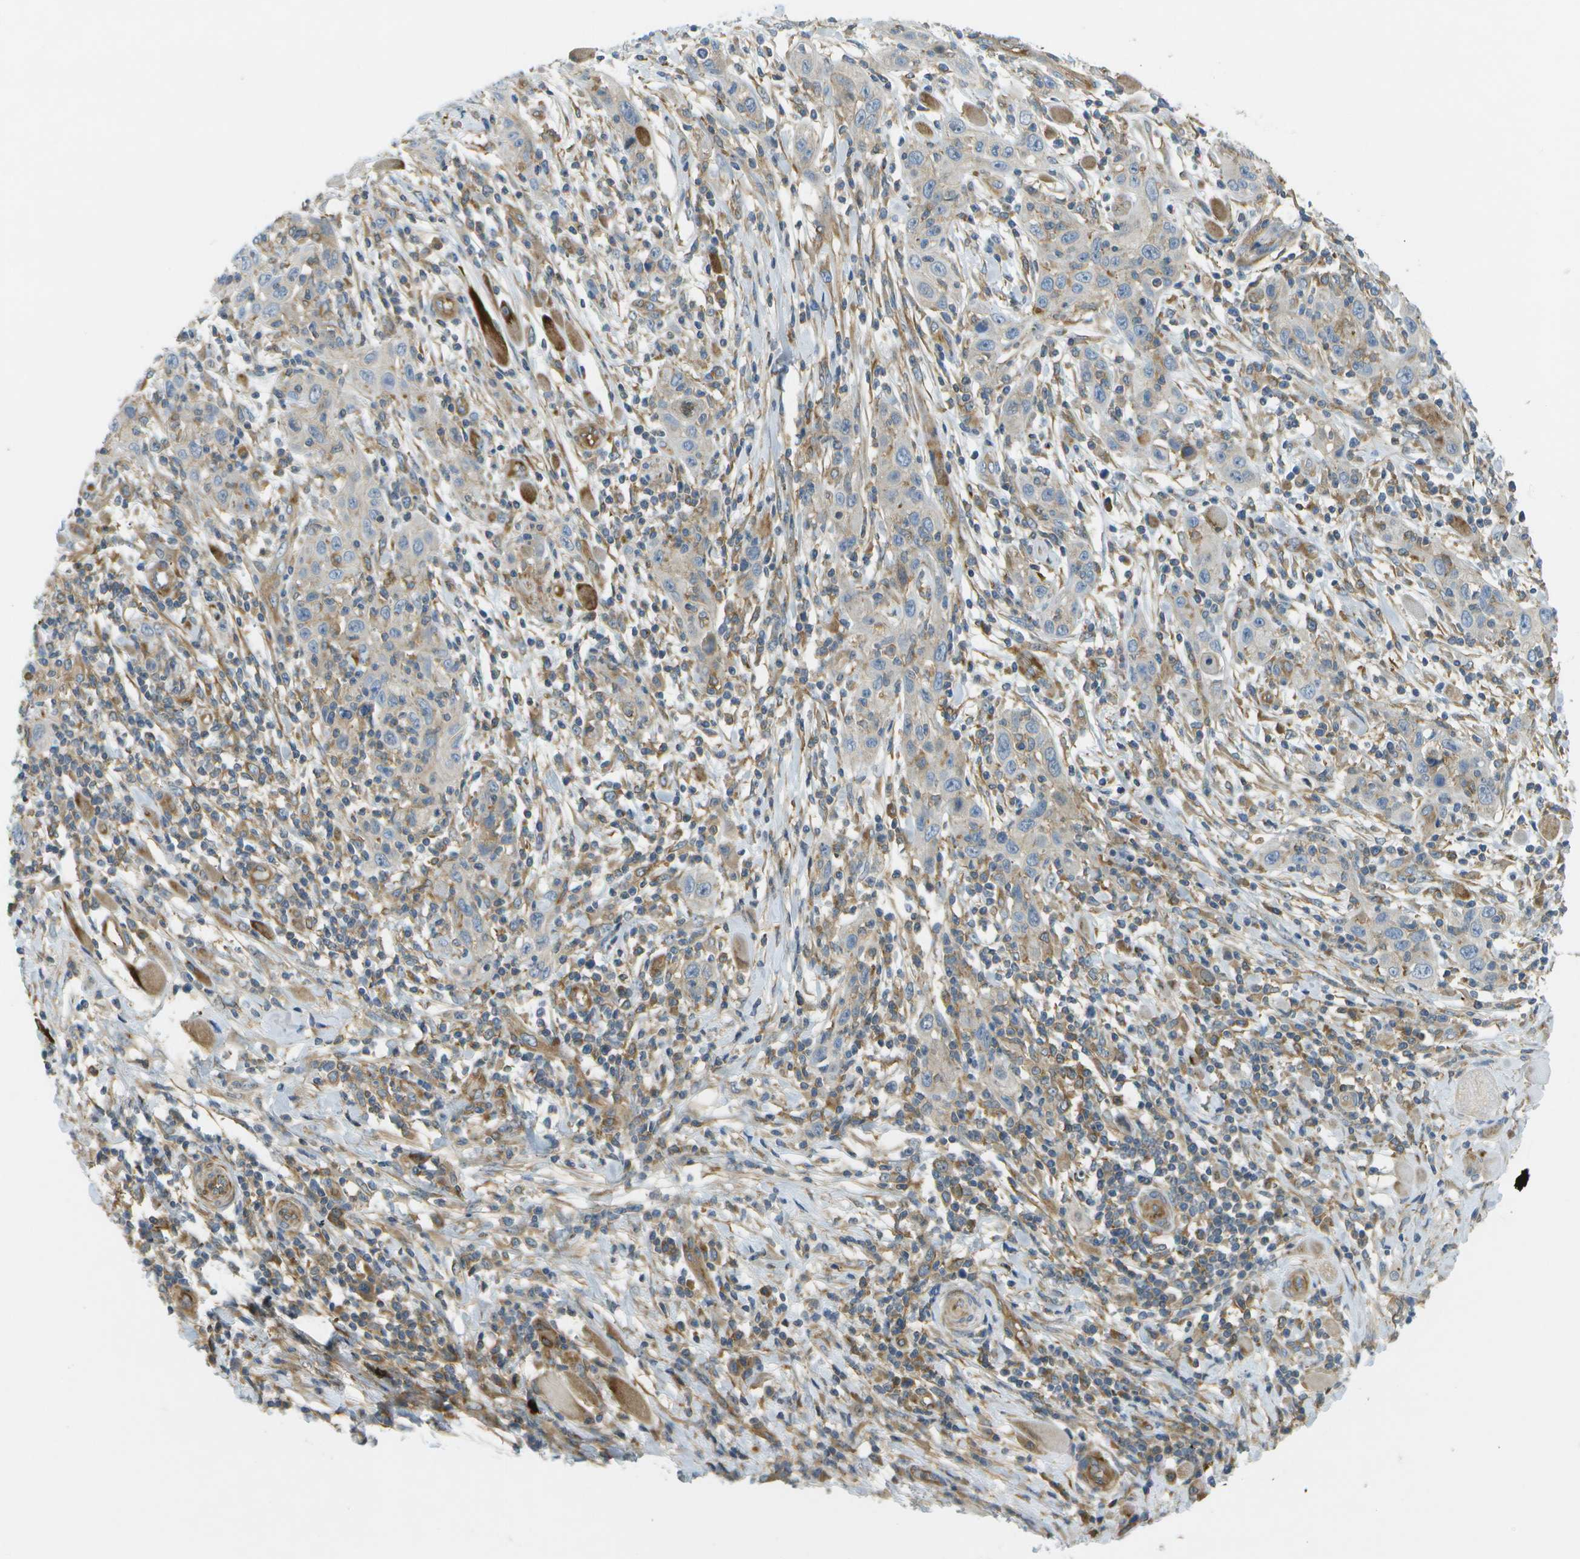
{"staining": {"intensity": "weak", "quantity": "<25%", "location": "cytoplasmic/membranous"}, "tissue": "skin cancer", "cell_type": "Tumor cells", "image_type": "cancer", "snomed": [{"axis": "morphology", "description": "Squamous cell carcinoma, NOS"}, {"axis": "topography", "description": "Skin"}], "caption": "There is no significant expression in tumor cells of squamous cell carcinoma (skin).", "gene": "WNK2", "patient": {"sex": "female", "age": 88}}